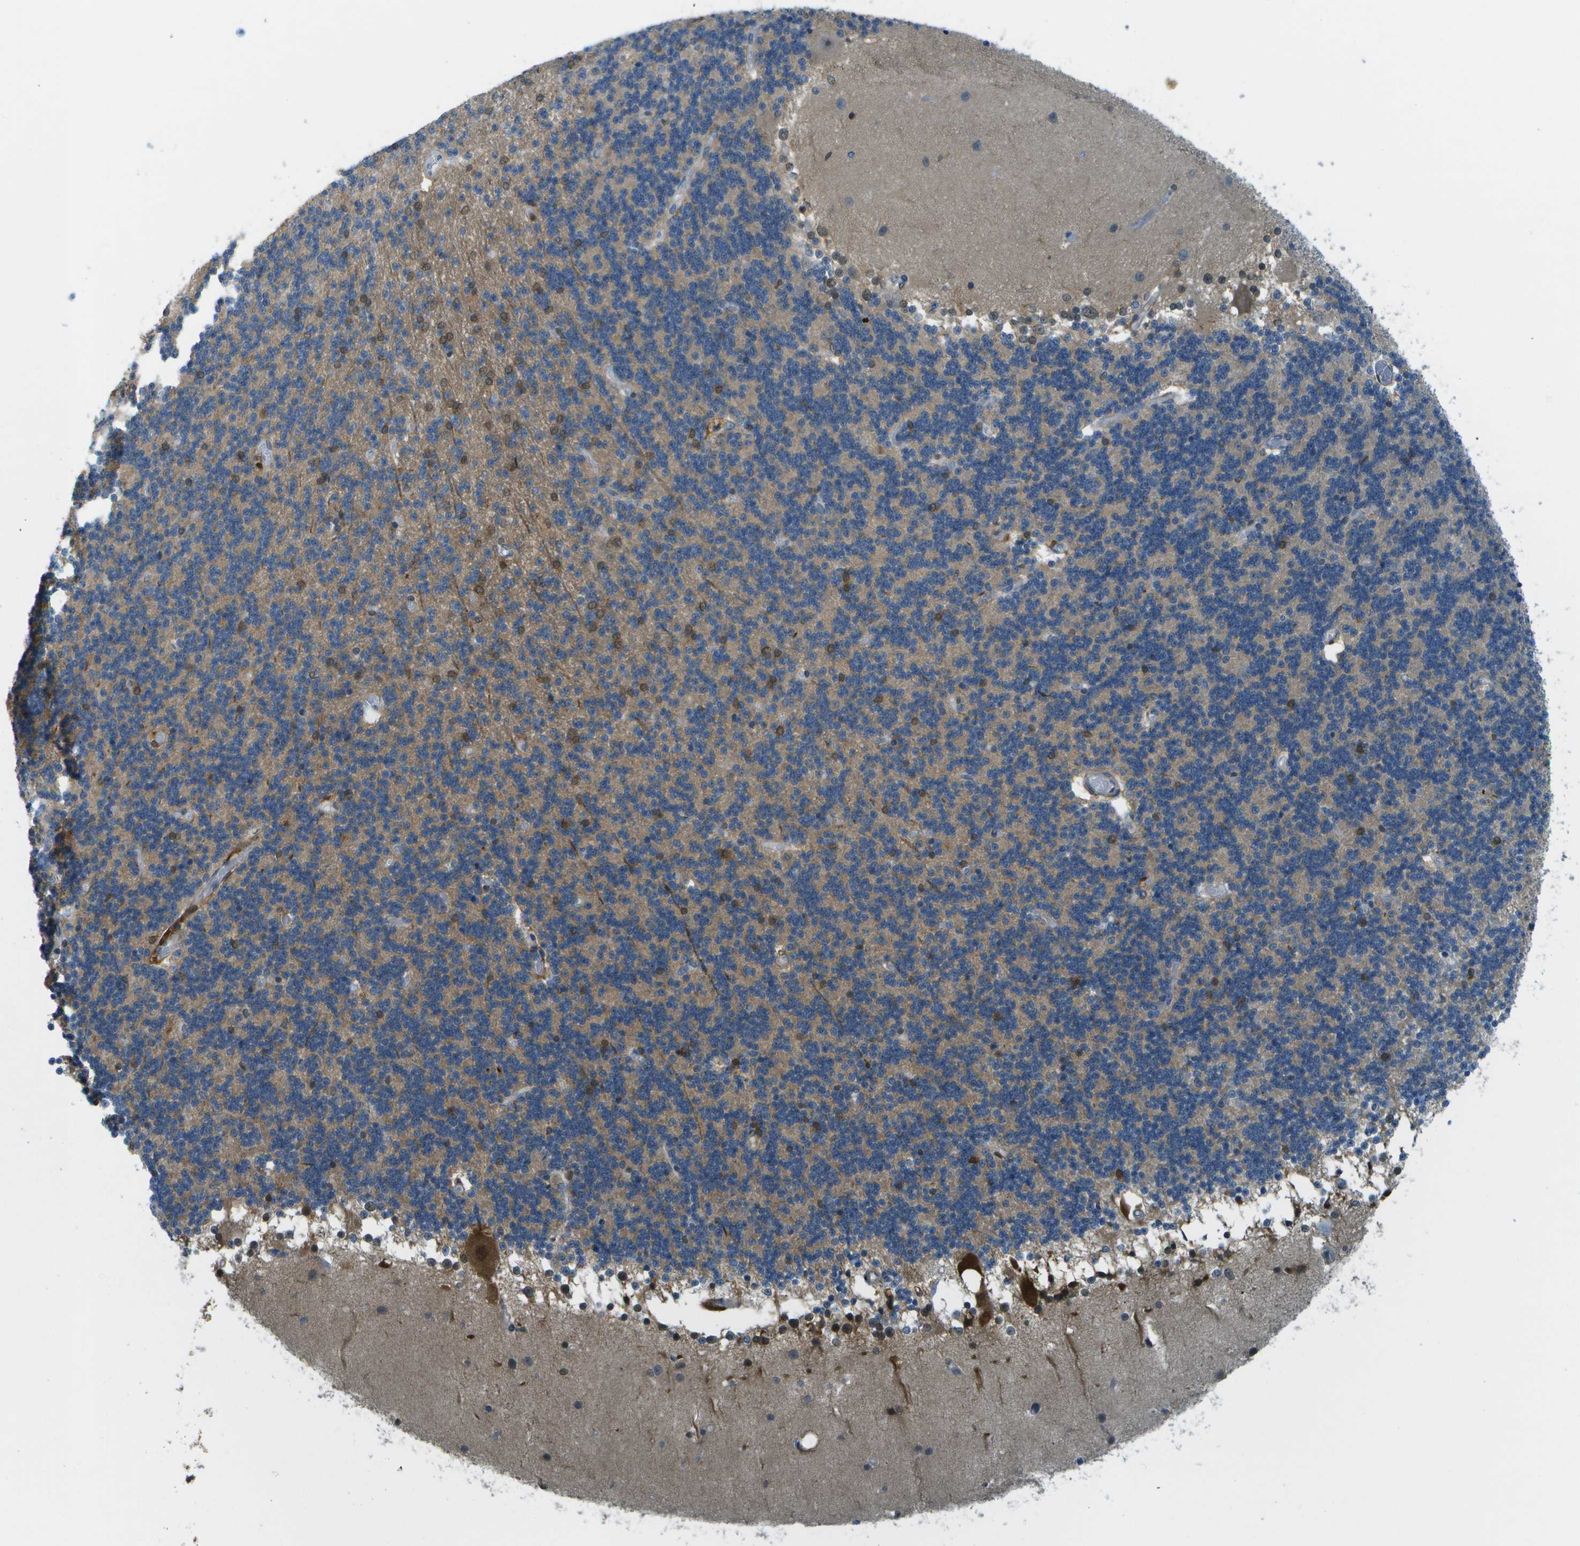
{"staining": {"intensity": "moderate", "quantity": "<25%", "location": "cytoplasmic/membranous,nuclear"}, "tissue": "cerebellum", "cell_type": "Cells in granular layer", "image_type": "normal", "snomed": [{"axis": "morphology", "description": "Normal tissue, NOS"}, {"axis": "topography", "description": "Cerebellum"}], "caption": "Cerebellum stained with a brown dye displays moderate cytoplasmic/membranous,nuclear positive expression in about <25% of cells in granular layer.", "gene": "CDH23", "patient": {"sex": "female", "age": 54}}